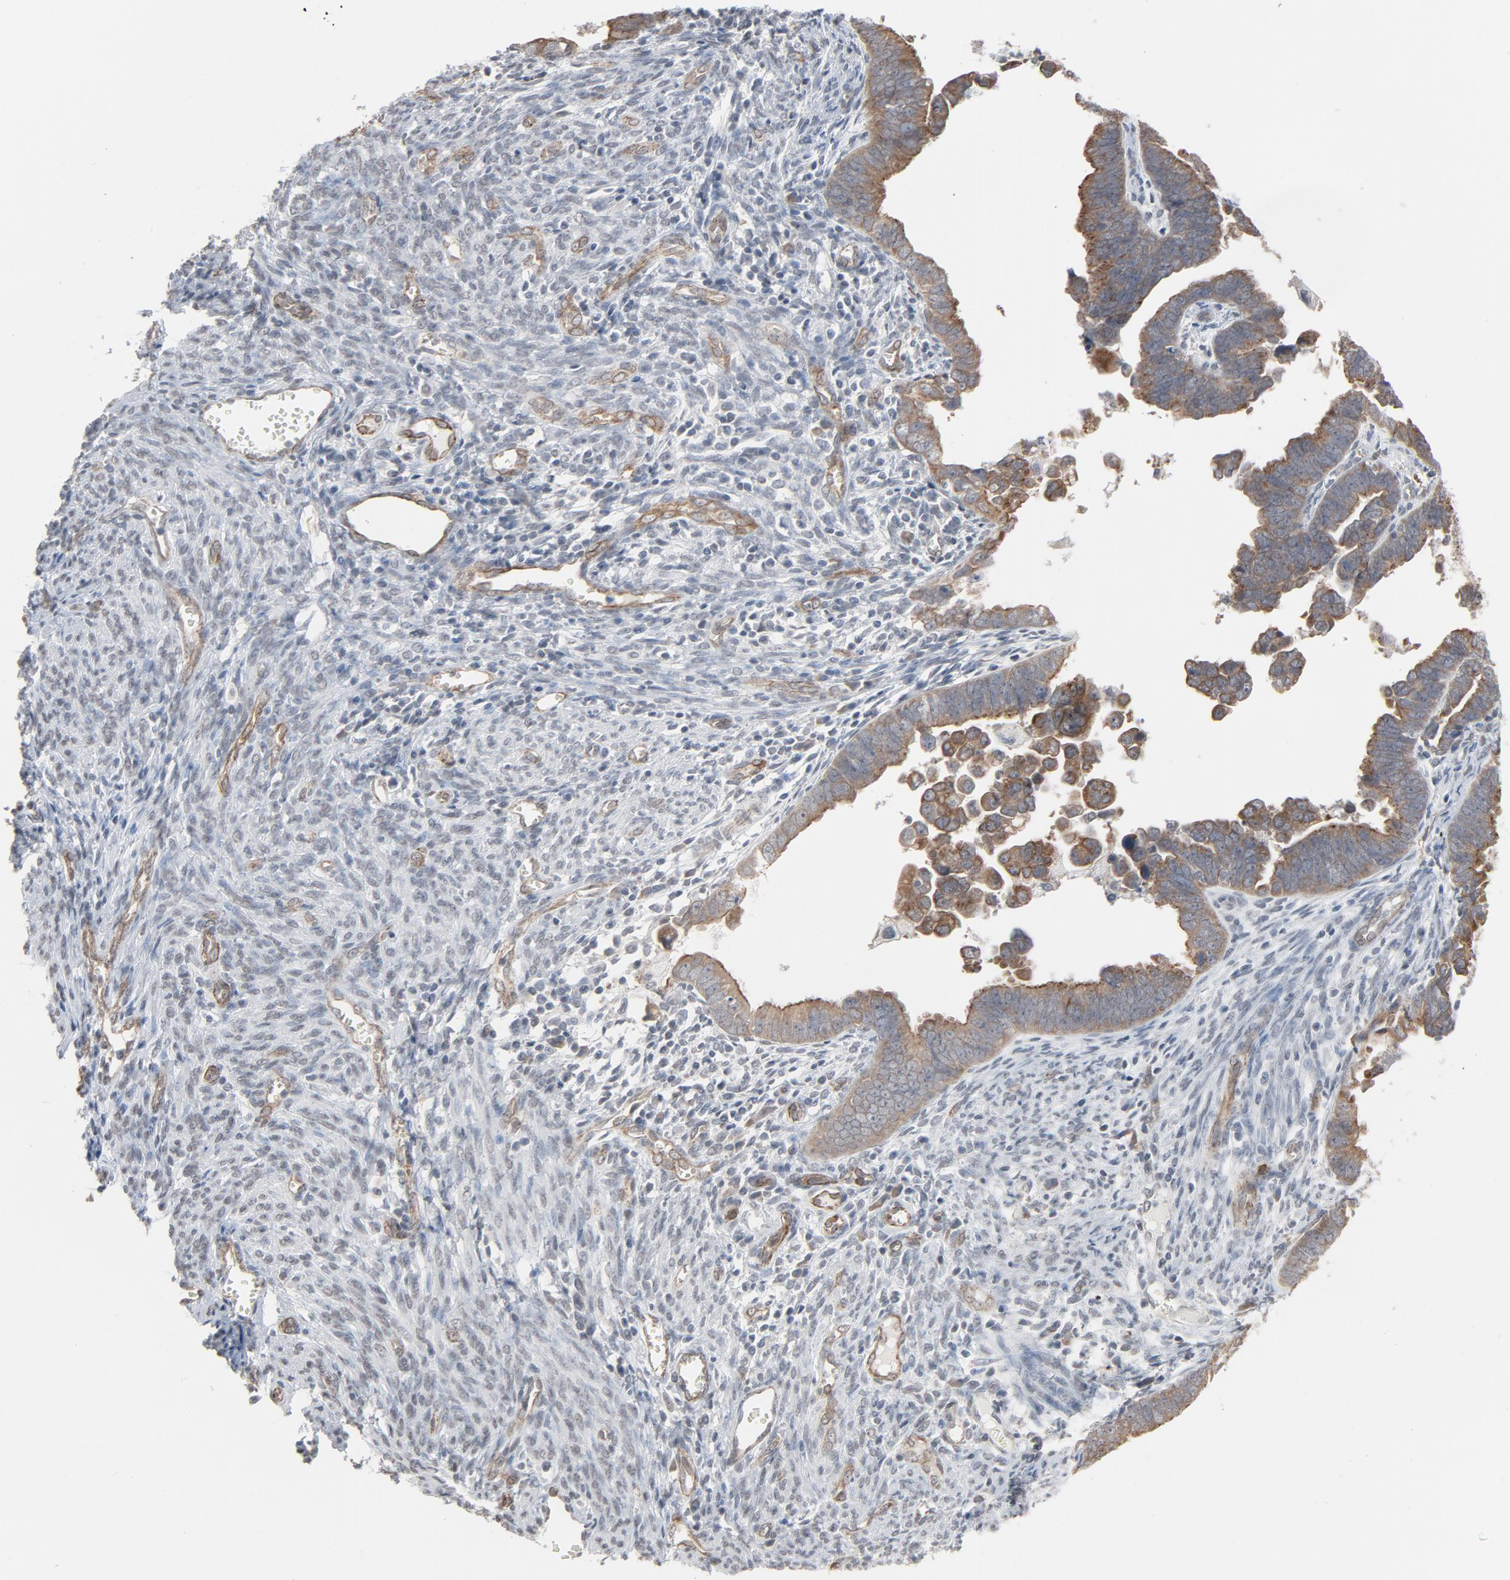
{"staining": {"intensity": "moderate", "quantity": ">75%", "location": "cytoplasmic/membranous"}, "tissue": "endometrial cancer", "cell_type": "Tumor cells", "image_type": "cancer", "snomed": [{"axis": "morphology", "description": "Adenocarcinoma, NOS"}, {"axis": "topography", "description": "Endometrium"}], "caption": "IHC of adenocarcinoma (endometrial) demonstrates medium levels of moderate cytoplasmic/membranous expression in about >75% of tumor cells.", "gene": "ITPR3", "patient": {"sex": "female", "age": 75}}